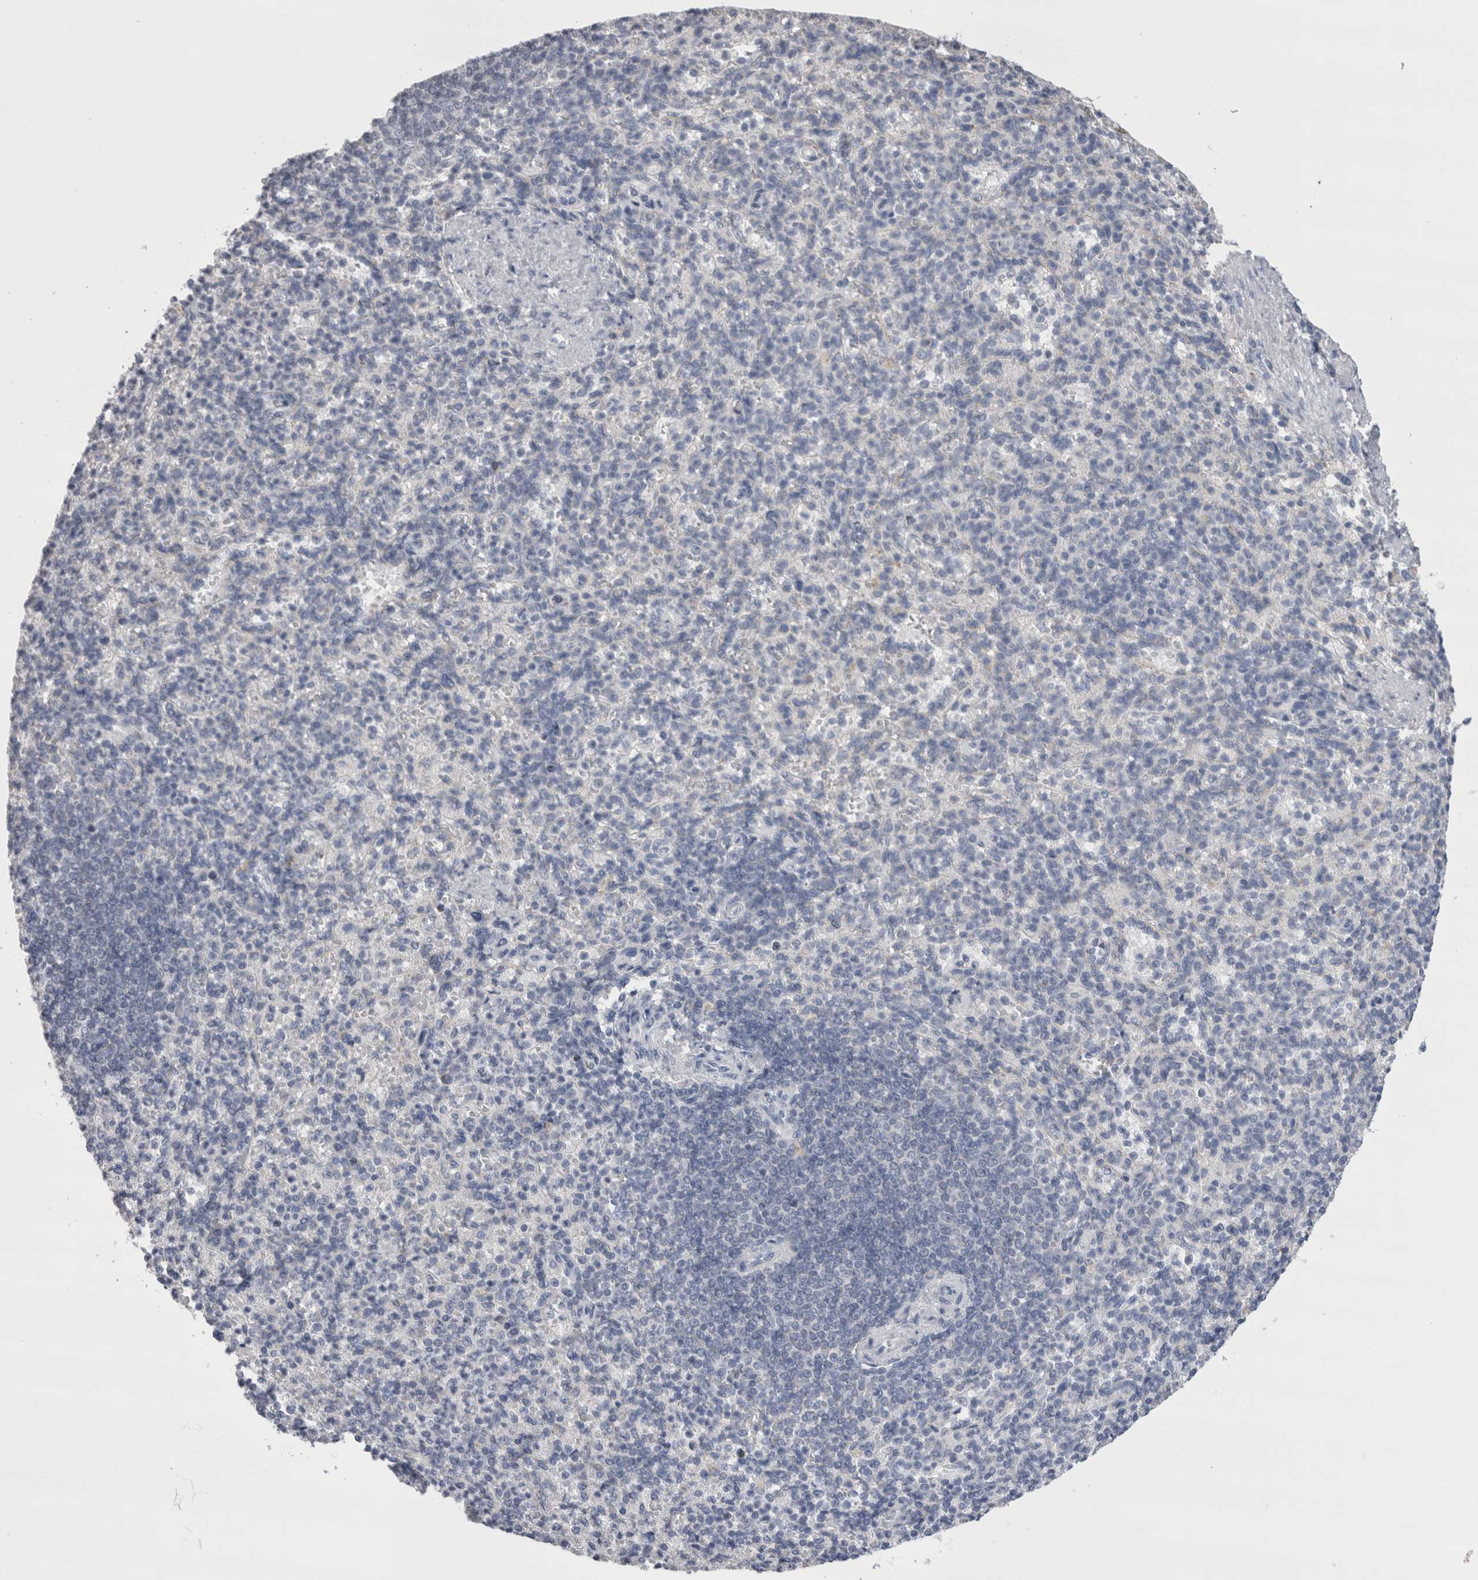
{"staining": {"intensity": "negative", "quantity": "none", "location": "none"}, "tissue": "spleen", "cell_type": "Cells in red pulp", "image_type": "normal", "snomed": [{"axis": "morphology", "description": "Normal tissue, NOS"}, {"axis": "topography", "description": "Spleen"}], "caption": "There is no significant staining in cells in red pulp of spleen.", "gene": "DHRS4", "patient": {"sex": "female", "age": 74}}